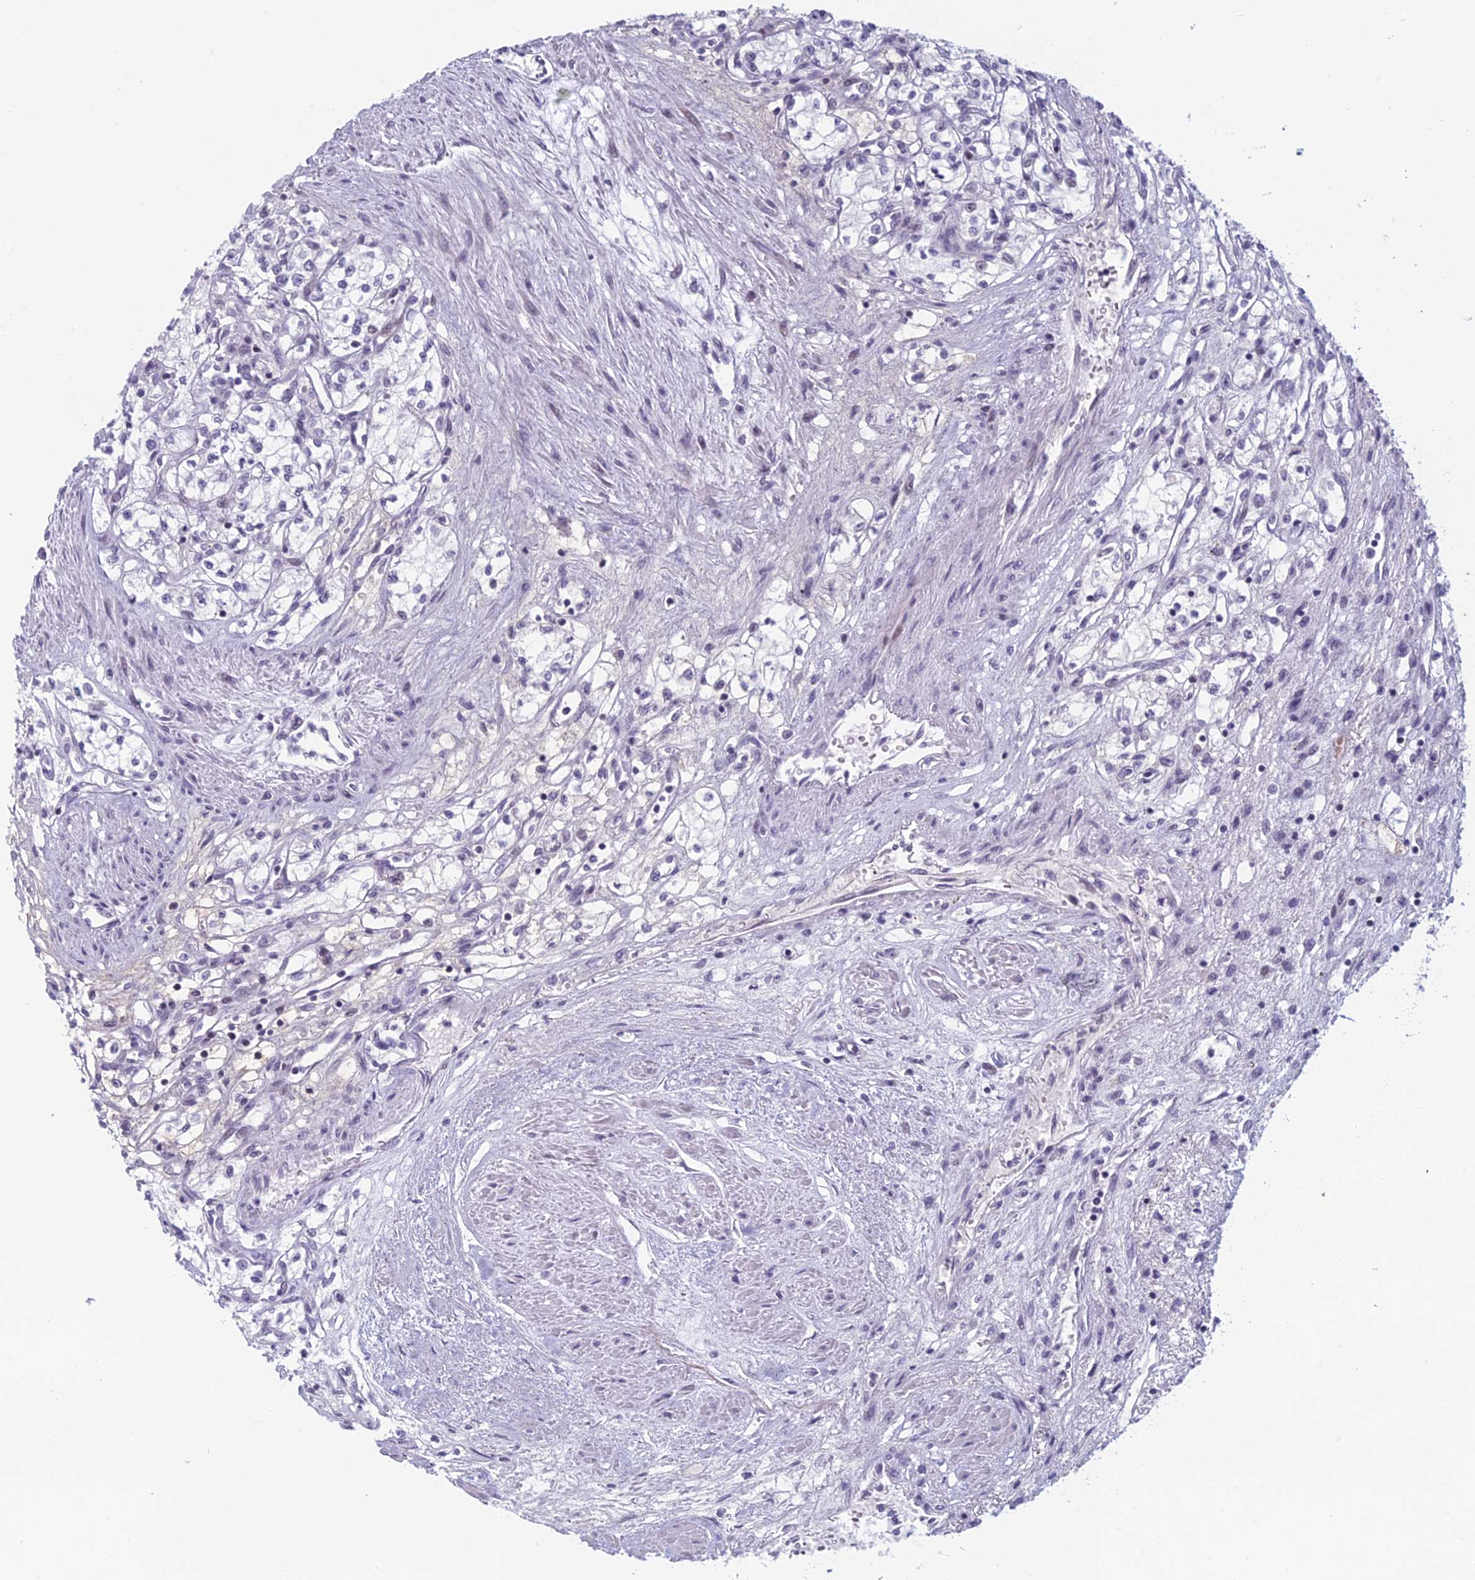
{"staining": {"intensity": "negative", "quantity": "none", "location": "none"}, "tissue": "renal cancer", "cell_type": "Tumor cells", "image_type": "cancer", "snomed": [{"axis": "morphology", "description": "Adenocarcinoma, NOS"}, {"axis": "topography", "description": "Kidney"}], "caption": "Renal cancer (adenocarcinoma) stained for a protein using IHC displays no expression tumor cells.", "gene": "RGS17", "patient": {"sex": "male", "age": 59}}